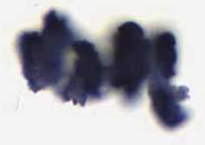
{"staining": {"intensity": "negative", "quantity": "none", "location": "none"}, "tissue": "skin cancer", "cell_type": "Tumor cells", "image_type": "cancer", "snomed": [{"axis": "morphology", "description": "Basal cell carcinoma"}, {"axis": "topography", "description": "Skin"}], "caption": "This is an immunohistochemistry image of skin cancer. There is no staining in tumor cells.", "gene": "TGFB1", "patient": {"sex": "female", "age": 81}}